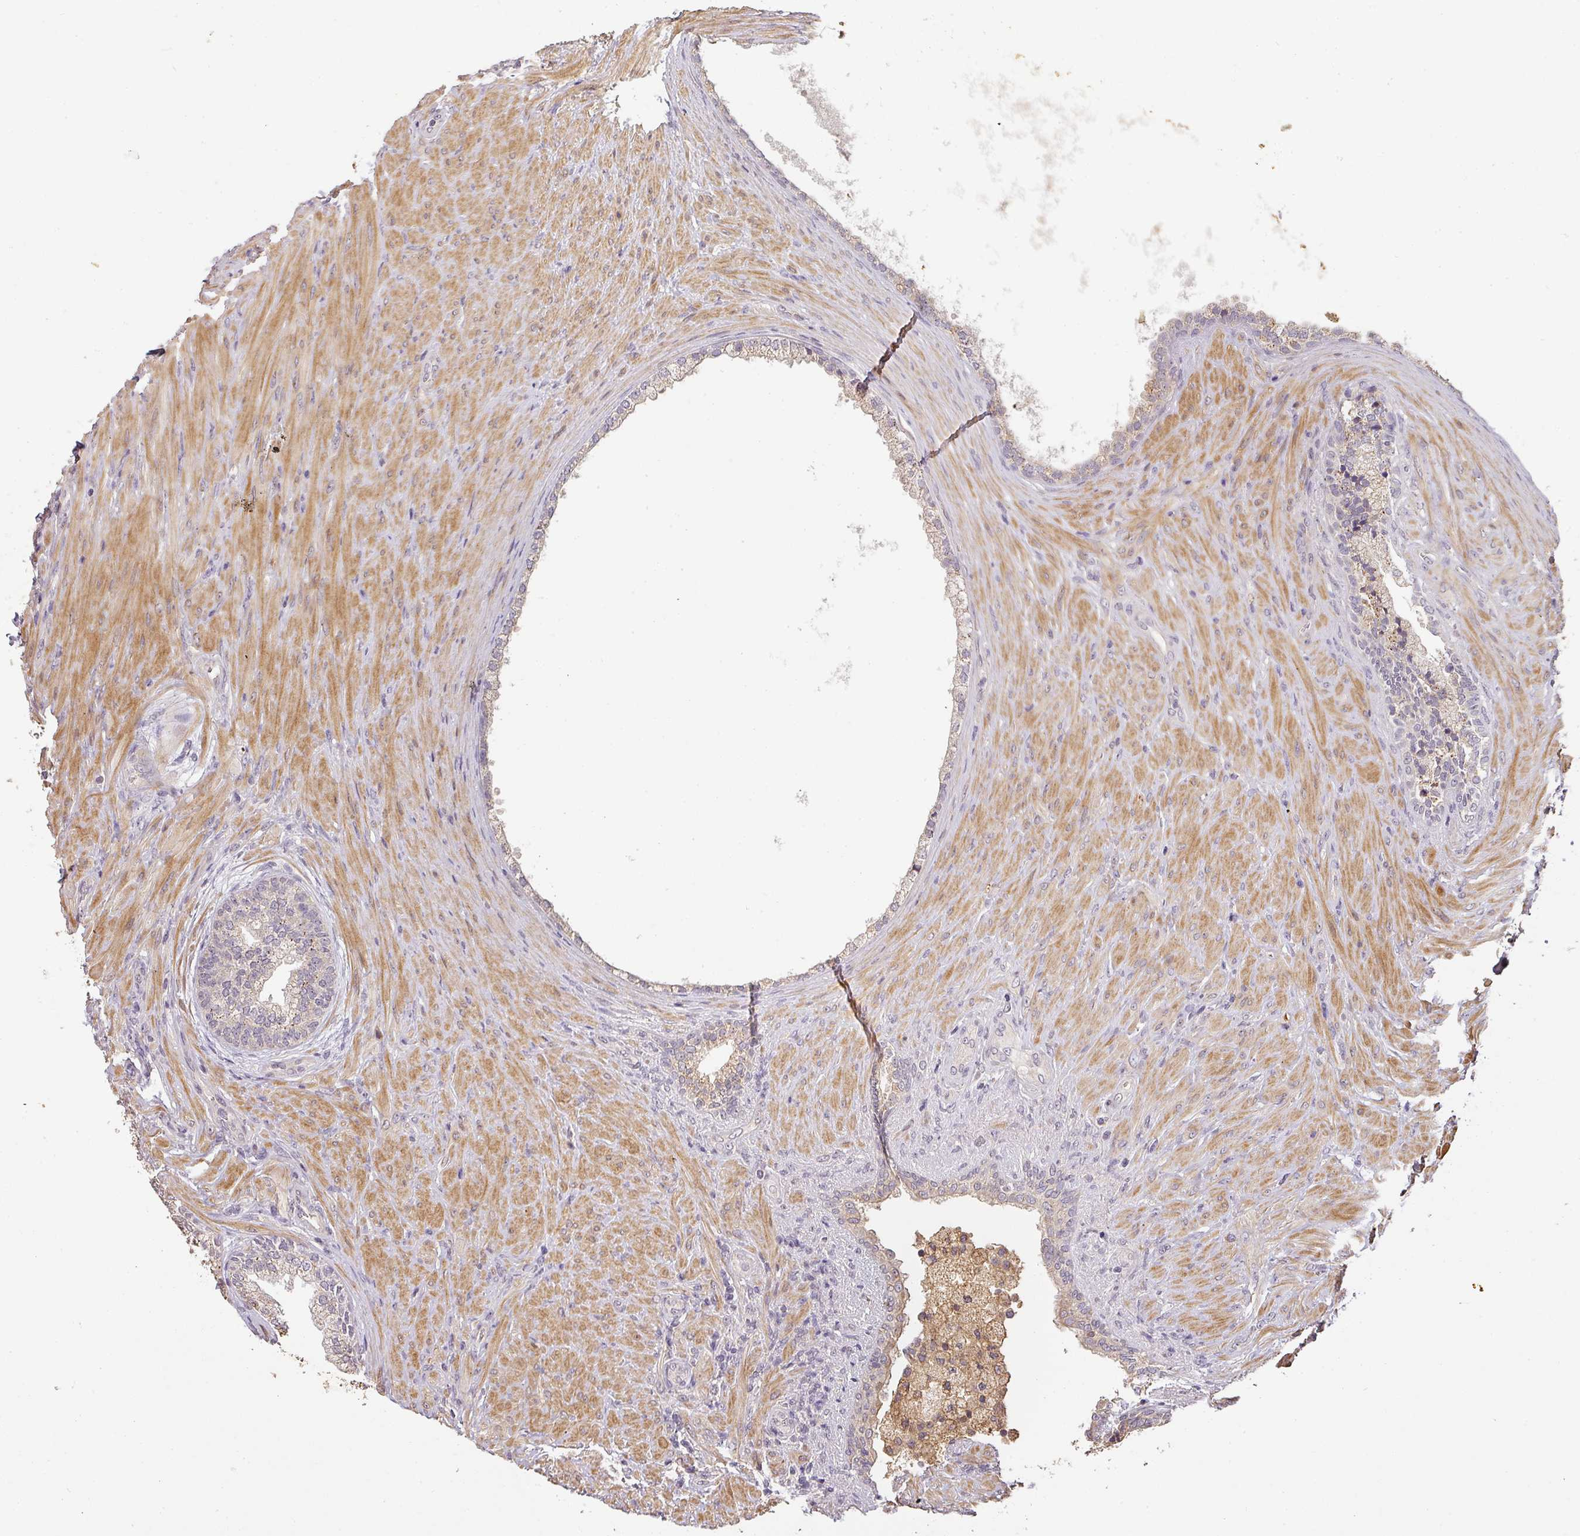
{"staining": {"intensity": "weak", "quantity": ">75%", "location": "cytoplasmic/membranous"}, "tissue": "prostate", "cell_type": "Glandular cells", "image_type": "normal", "snomed": [{"axis": "morphology", "description": "Normal tissue, NOS"}, {"axis": "topography", "description": "Prostate"}], "caption": "Immunohistochemical staining of normal human prostate demonstrates weak cytoplasmic/membranous protein expression in about >75% of glandular cells. Using DAB (brown) and hematoxylin (blue) stains, captured at high magnification using brightfield microscopy.", "gene": "BPIFB3", "patient": {"sex": "male", "age": 76}}